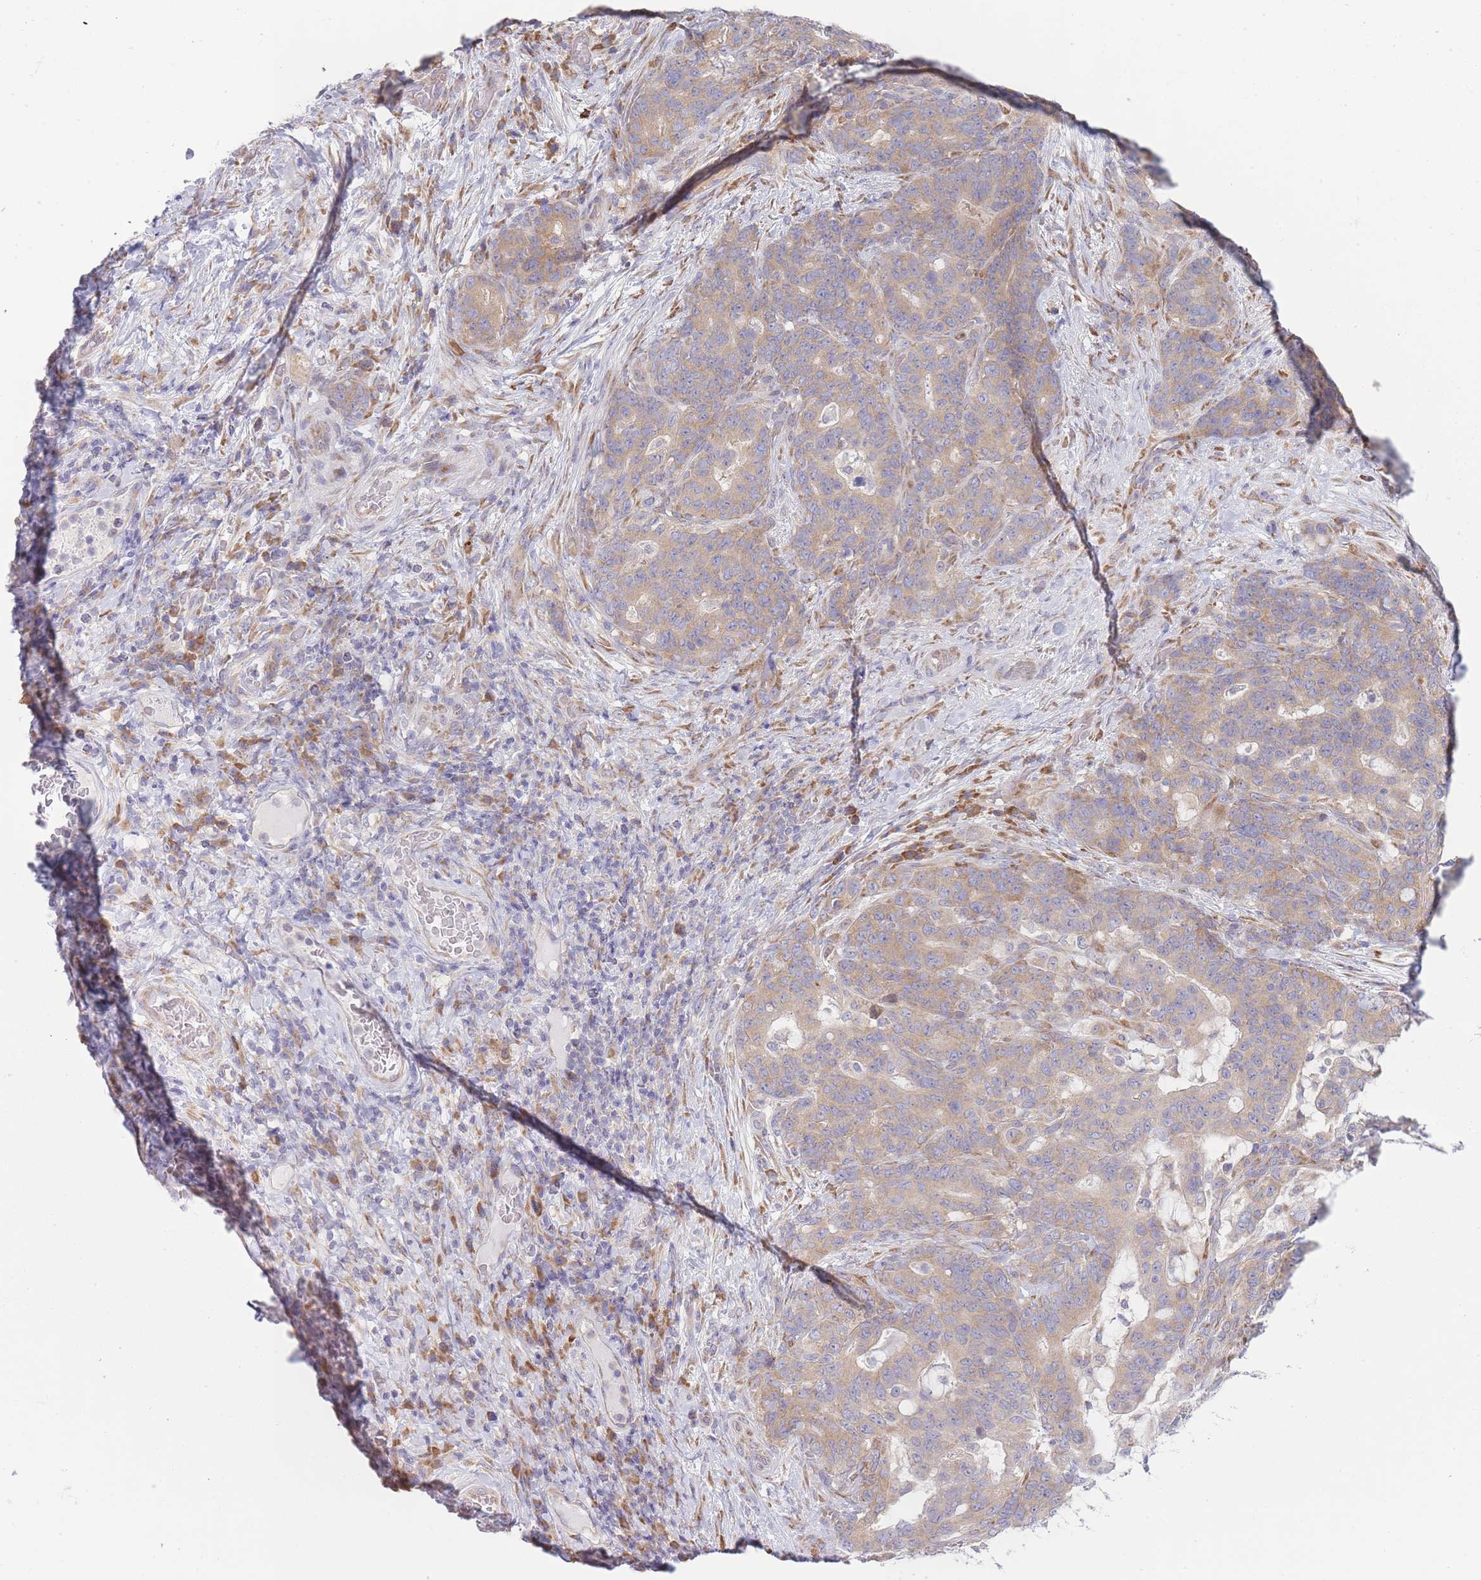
{"staining": {"intensity": "moderate", "quantity": ">75%", "location": "cytoplasmic/membranous"}, "tissue": "stomach cancer", "cell_type": "Tumor cells", "image_type": "cancer", "snomed": [{"axis": "morphology", "description": "Normal tissue, NOS"}, {"axis": "morphology", "description": "Adenocarcinoma, NOS"}, {"axis": "topography", "description": "Stomach"}], "caption": "Protein staining reveals moderate cytoplasmic/membranous staining in about >75% of tumor cells in stomach cancer (adenocarcinoma). Using DAB (3,3'-diaminobenzidine) (brown) and hematoxylin (blue) stains, captured at high magnification using brightfield microscopy.", "gene": "OR5L2", "patient": {"sex": "female", "age": 64}}